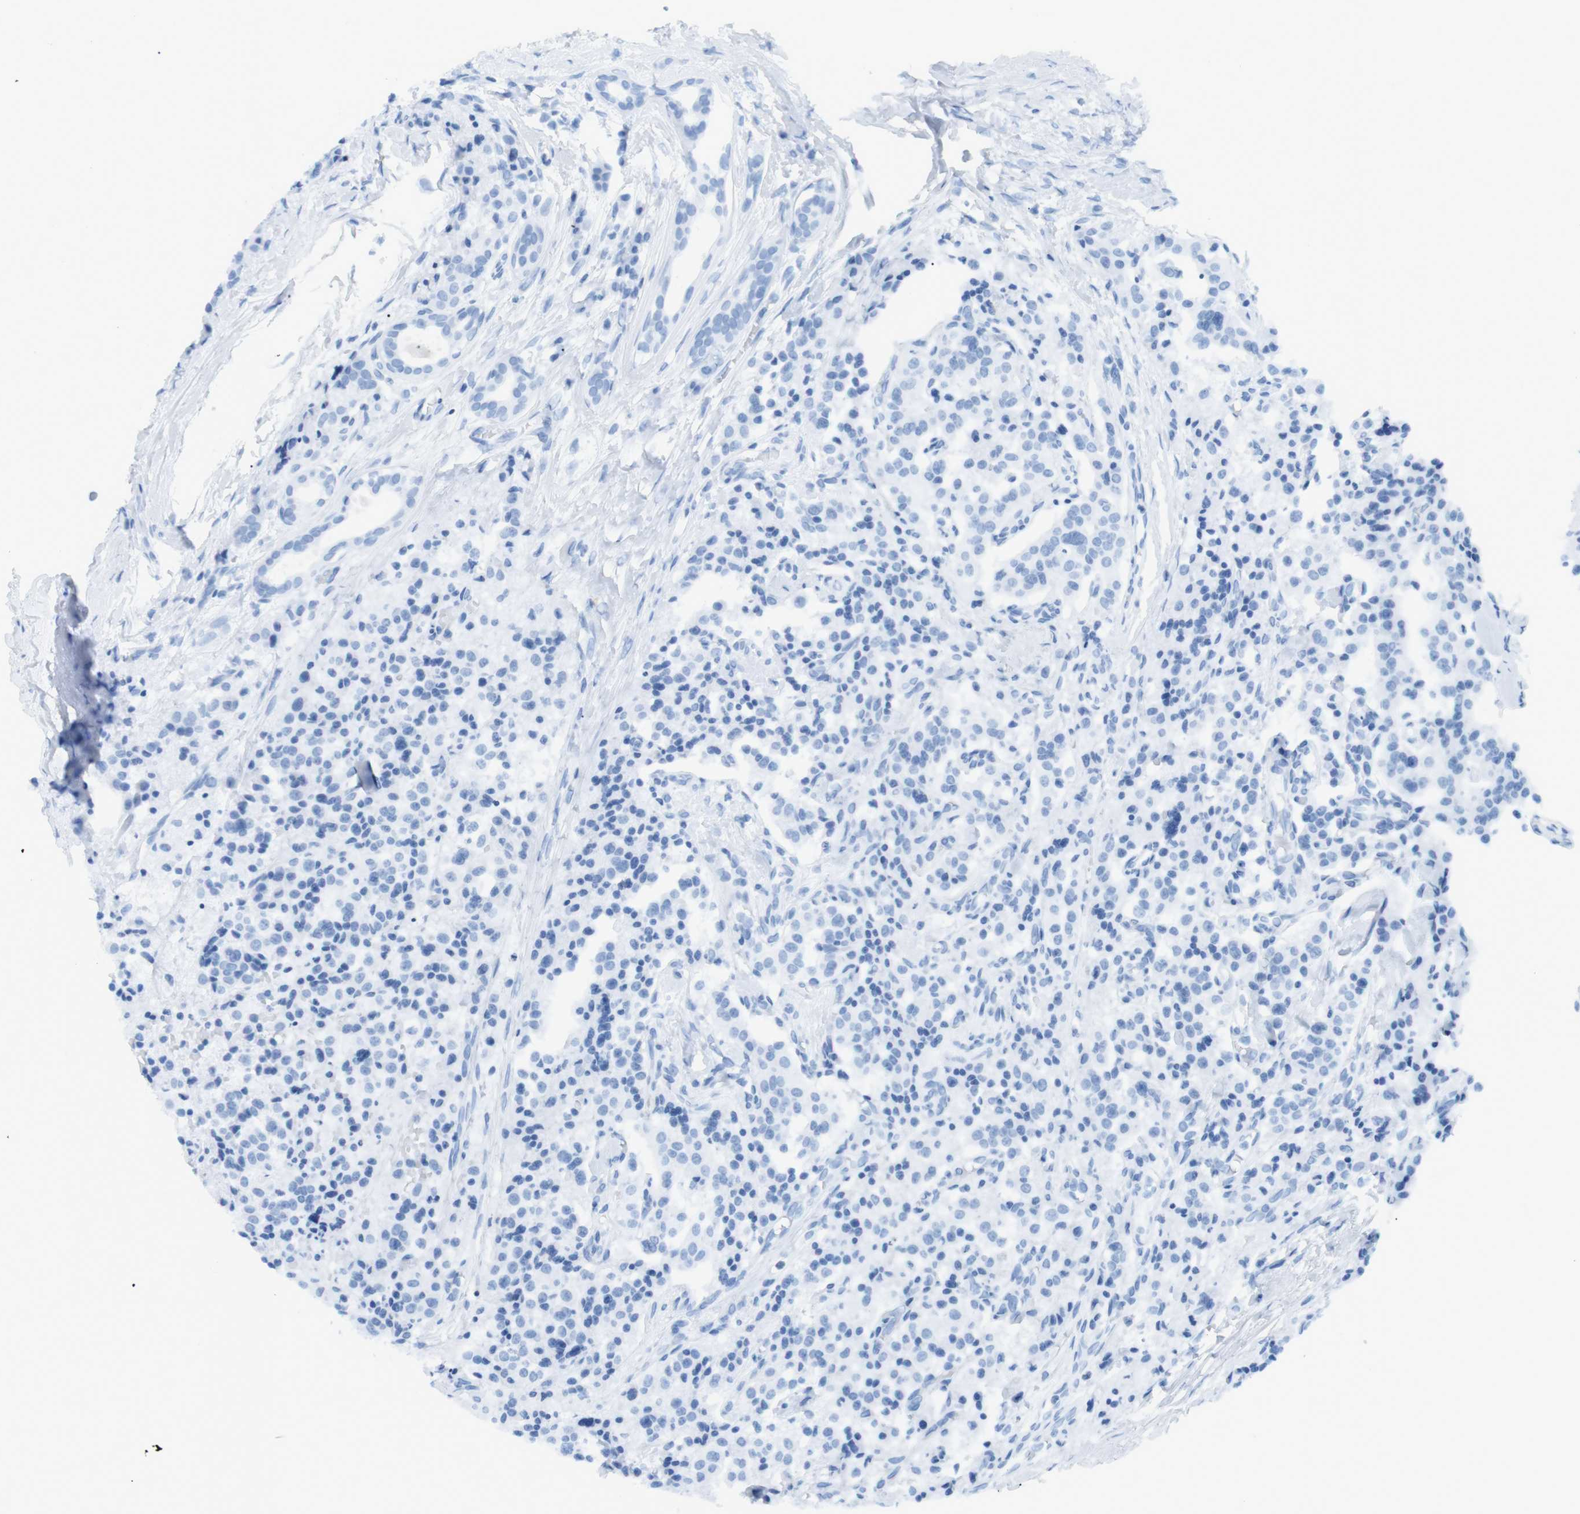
{"staining": {"intensity": "negative", "quantity": "none", "location": "none"}, "tissue": "carcinoid", "cell_type": "Tumor cells", "image_type": "cancer", "snomed": [{"axis": "morphology", "description": "Carcinoid, malignant, NOS"}, {"axis": "topography", "description": "Lung"}], "caption": "Immunohistochemistry histopathology image of carcinoid stained for a protein (brown), which shows no positivity in tumor cells.", "gene": "TNFRSF4", "patient": {"sex": "male", "age": 30}}